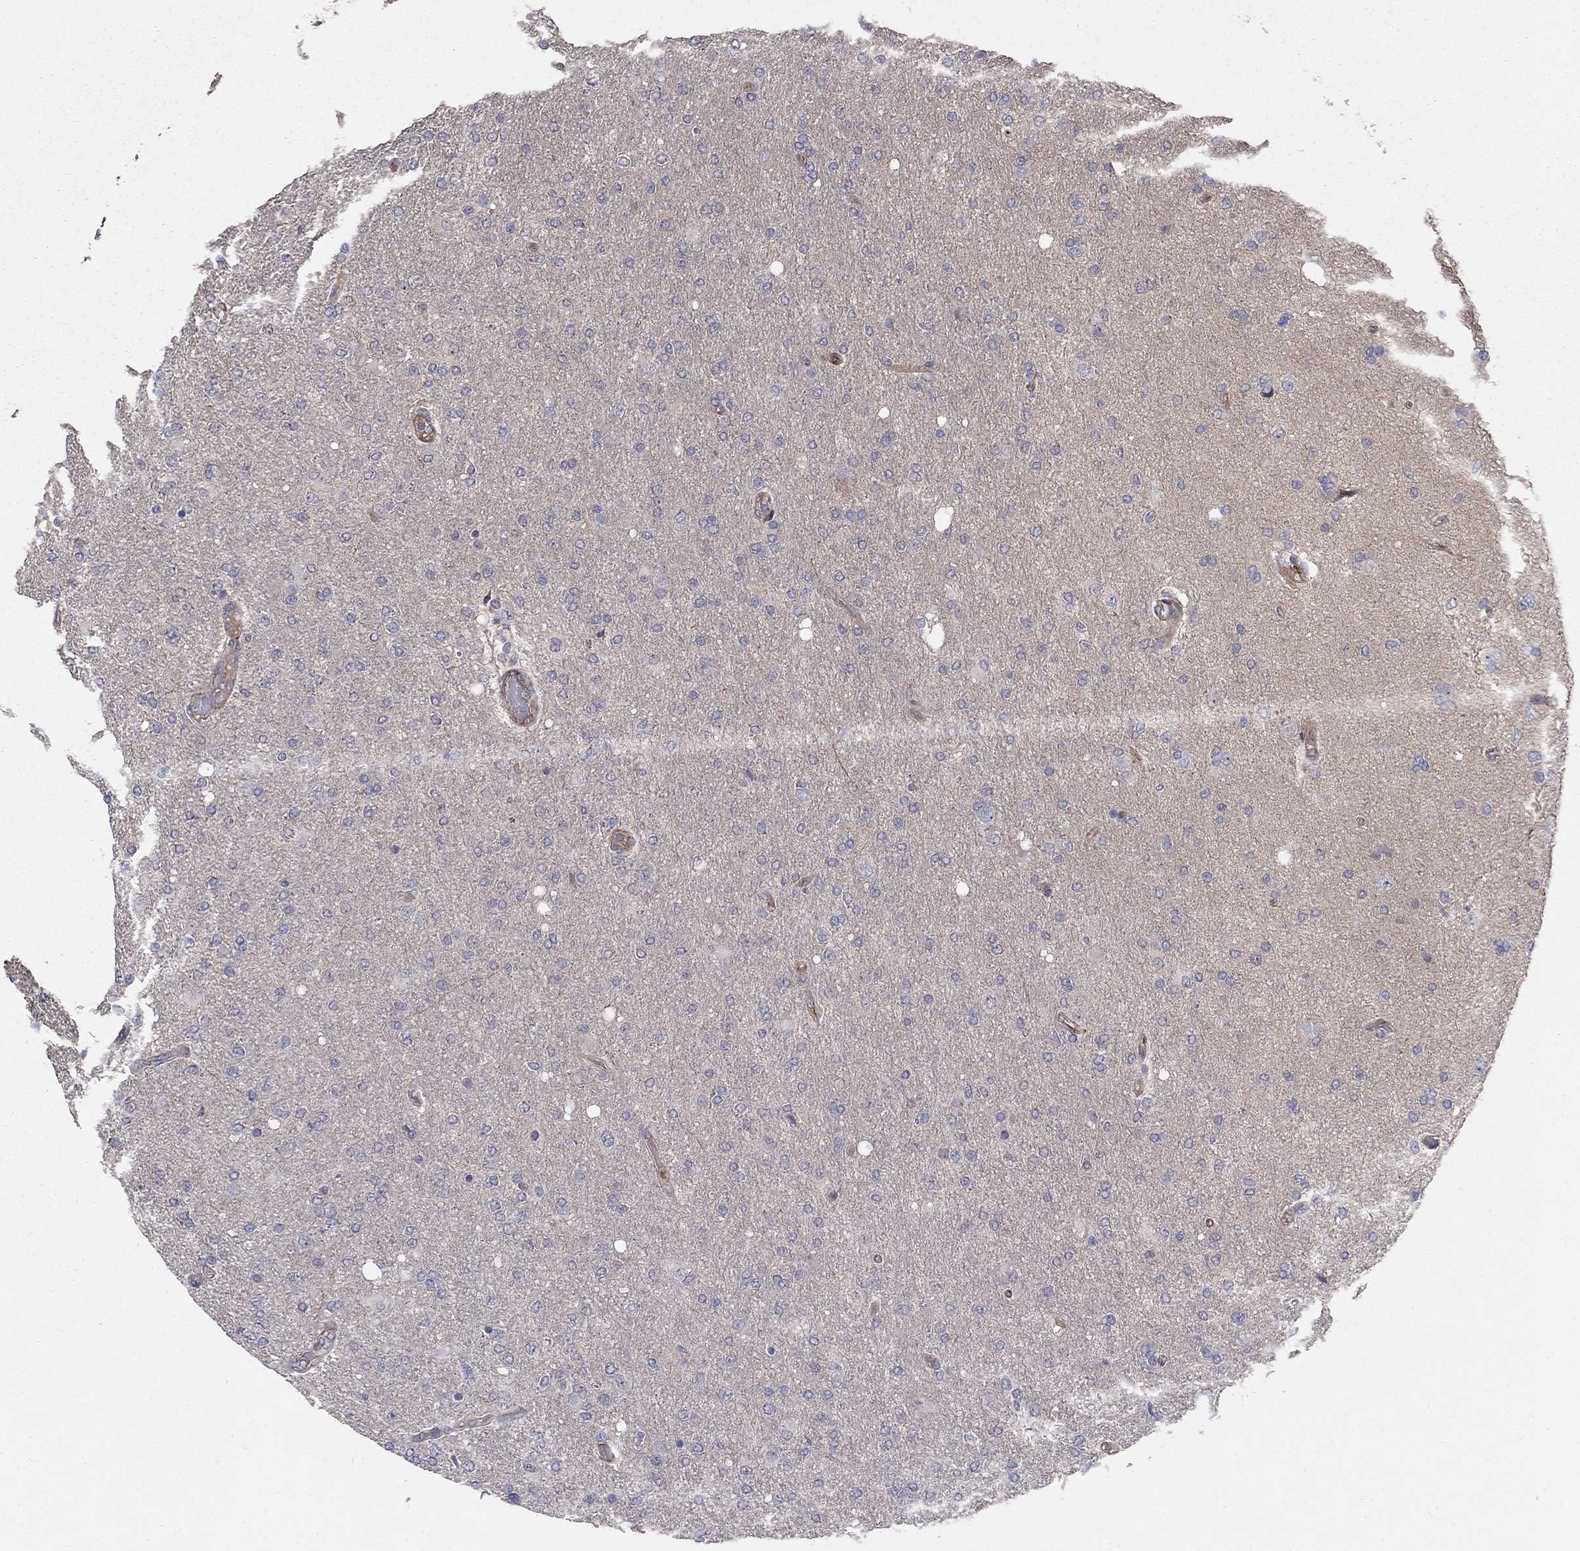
{"staining": {"intensity": "negative", "quantity": "none", "location": "none"}, "tissue": "glioma", "cell_type": "Tumor cells", "image_type": "cancer", "snomed": [{"axis": "morphology", "description": "Glioma, malignant, High grade"}, {"axis": "topography", "description": "Cerebral cortex"}], "caption": "This photomicrograph is of glioma stained with immunohistochemistry (IHC) to label a protein in brown with the nuclei are counter-stained blue. There is no positivity in tumor cells. (Brightfield microscopy of DAB immunohistochemistry (IHC) at high magnification).", "gene": "MSRA", "patient": {"sex": "male", "age": 70}}